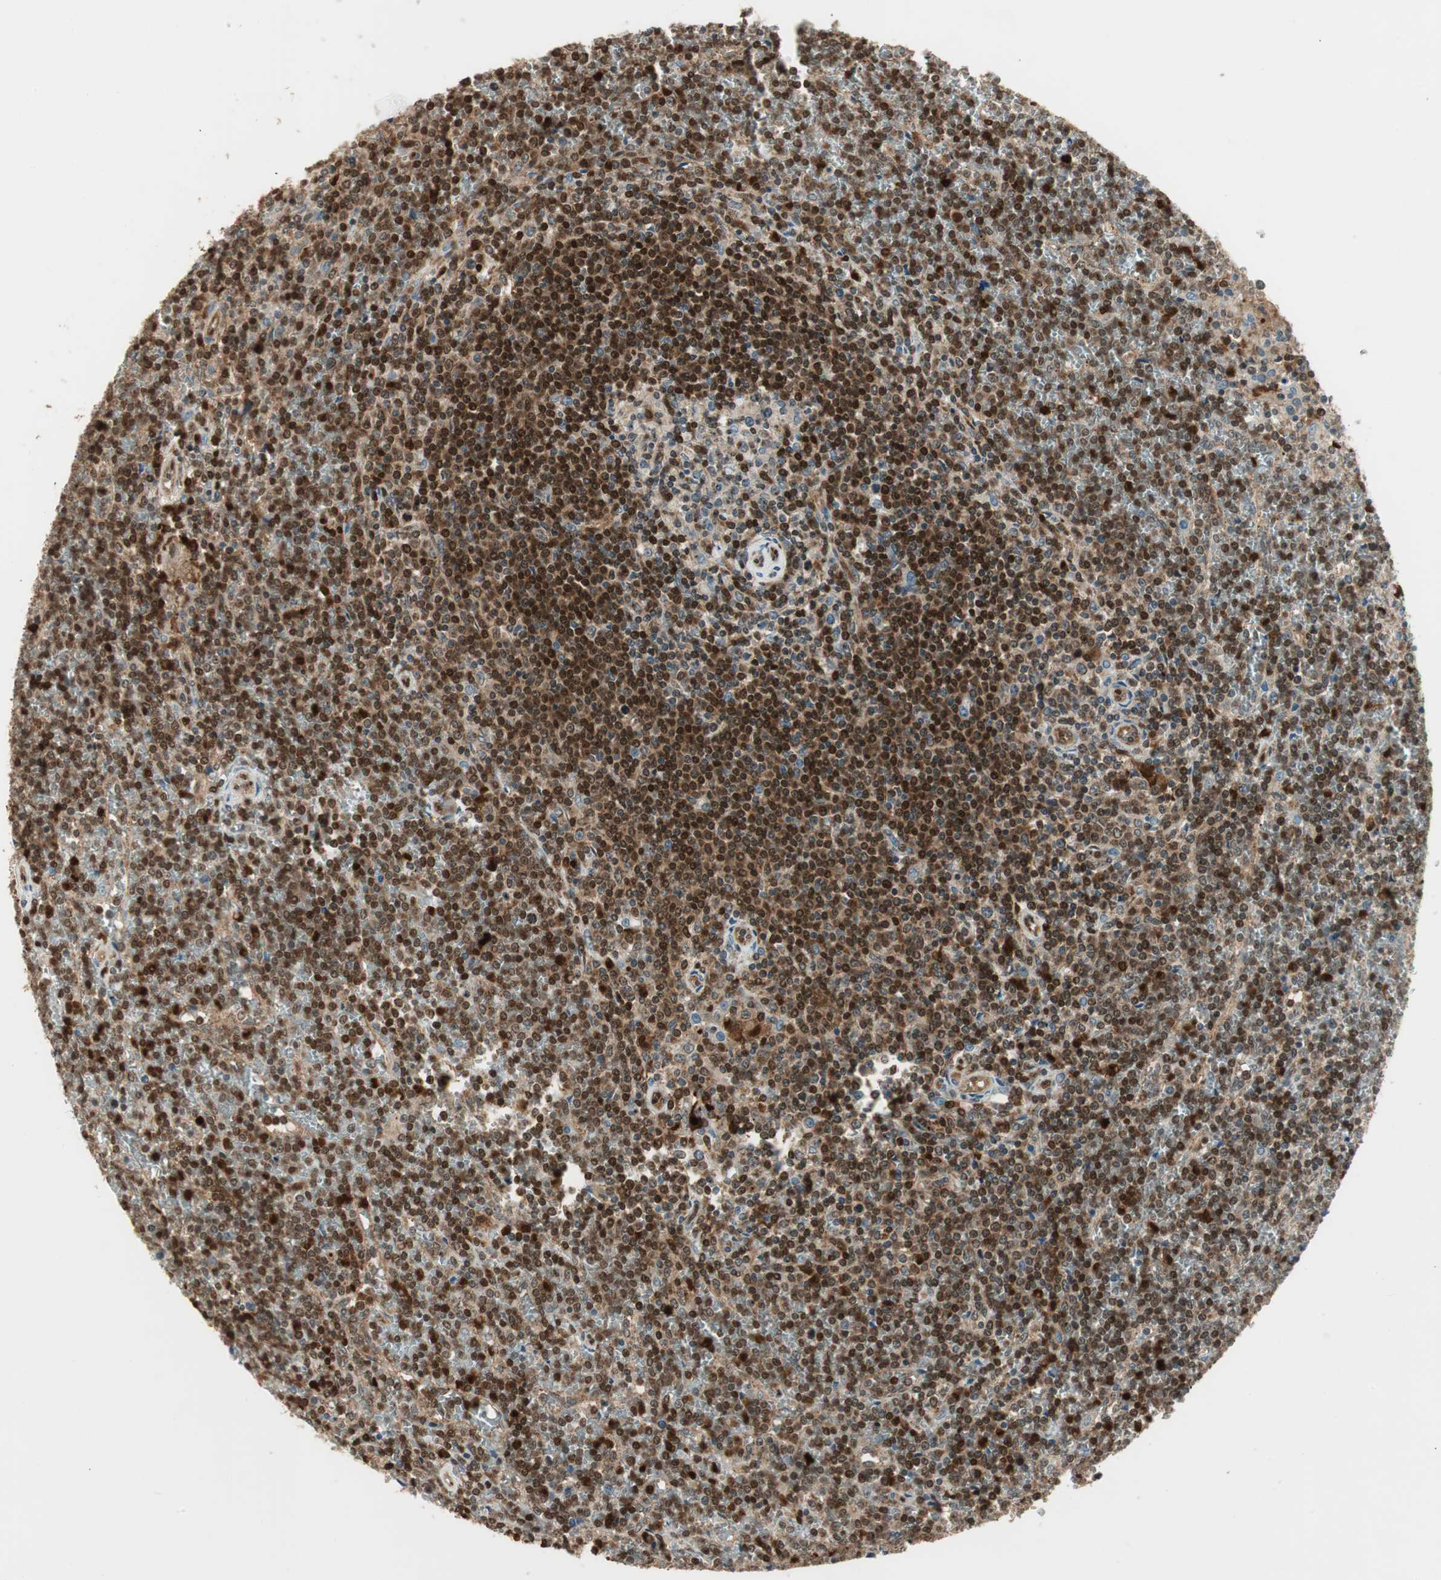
{"staining": {"intensity": "strong", "quantity": ">75%", "location": "nuclear"}, "tissue": "lymphoma", "cell_type": "Tumor cells", "image_type": "cancer", "snomed": [{"axis": "morphology", "description": "Malignant lymphoma, non-Hodgkin's type, Low grade"}, {"axis": "topography", "description": "Spleen"}], "caption": "Lymphoma stained with a protein marker reveals strong staining in tumor cells.", "gene": "LTA4H", "patient": {"sex": "female", "age": 19}}